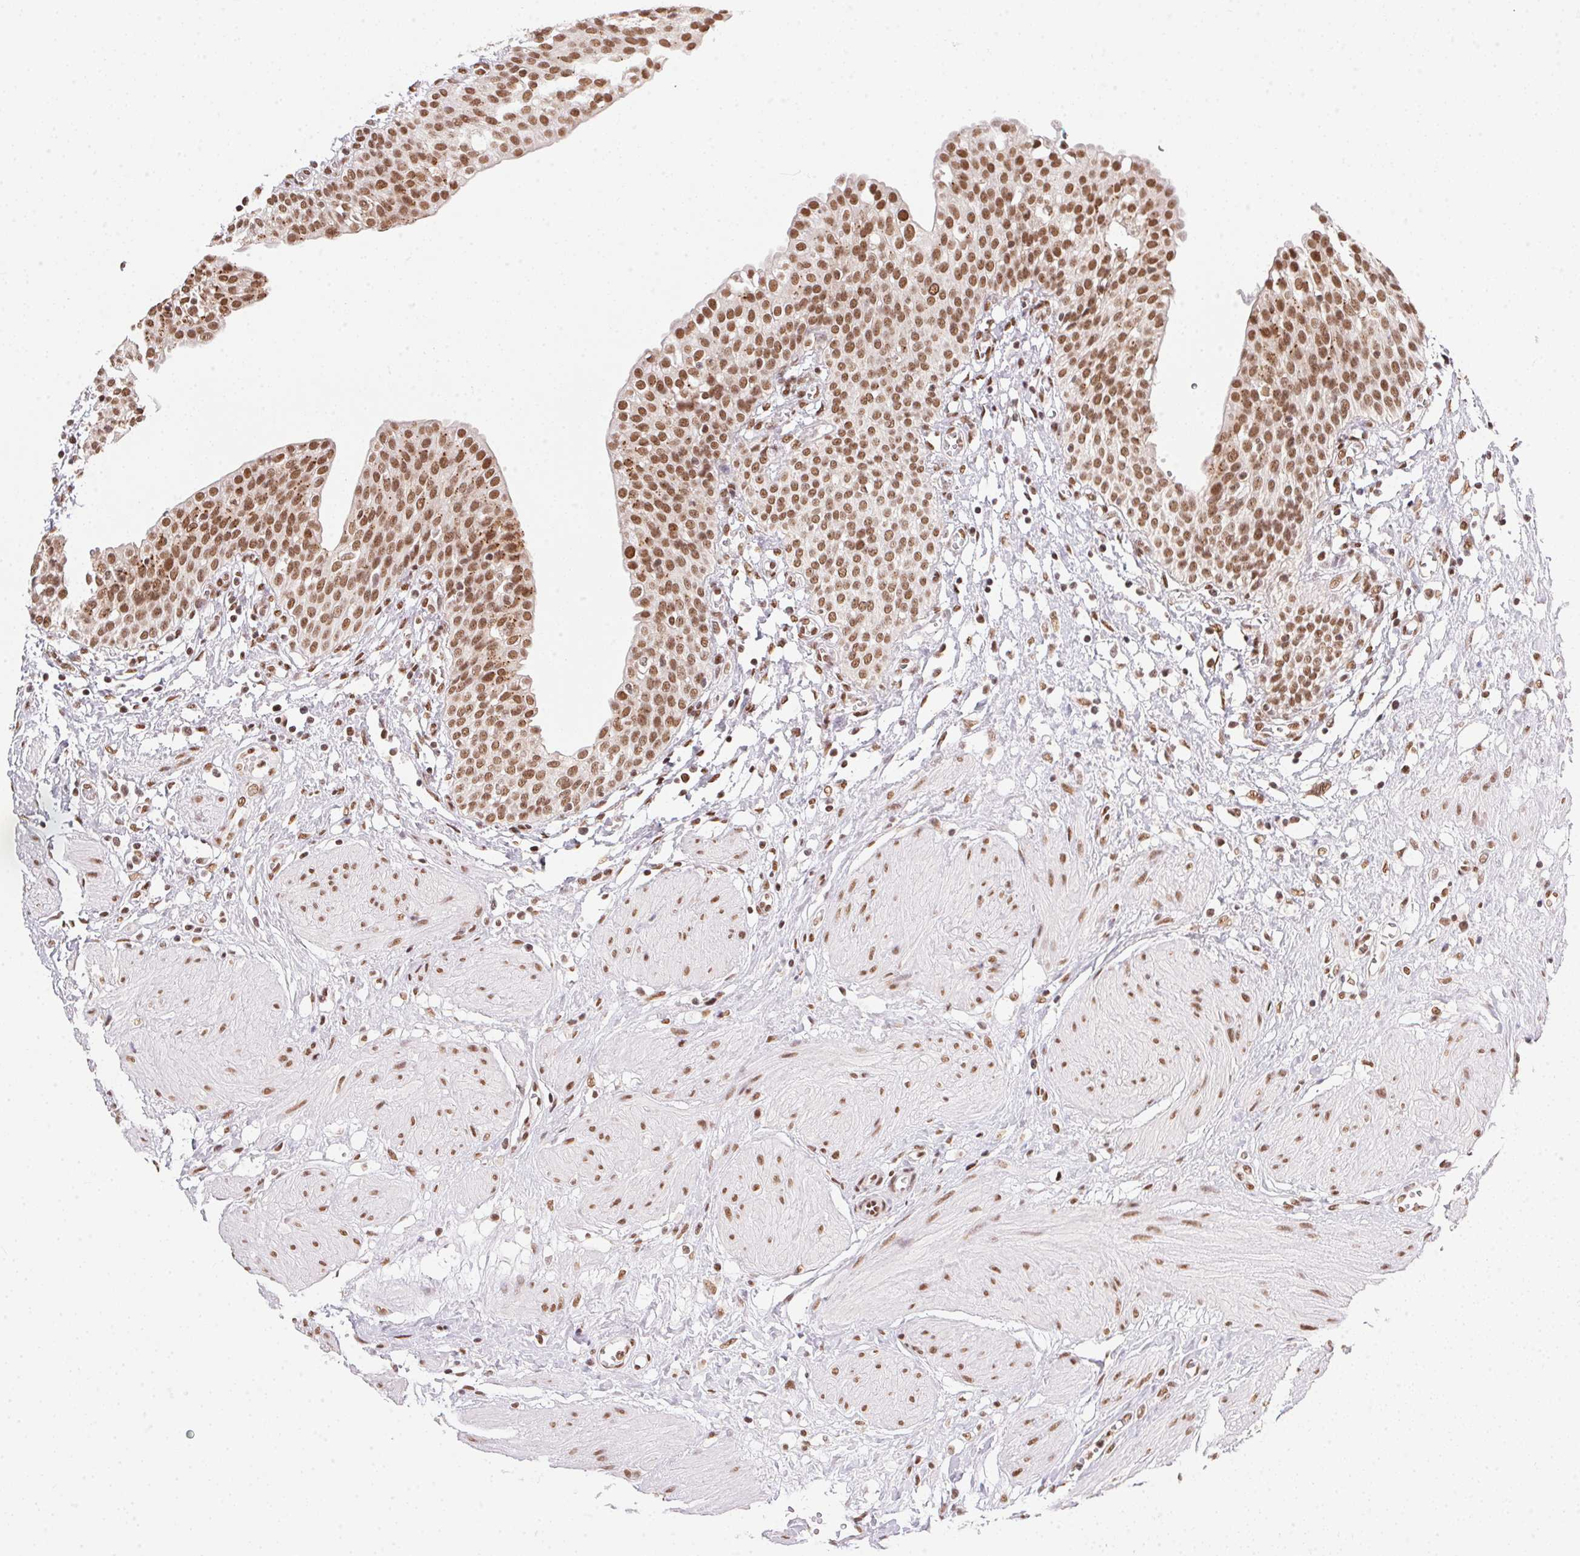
{"staining": {"intensity": "moderate", "quantity": ">75%", "location": "nuclear"}, "tissue": "urinary bladder", "cell_type": "Urothelial cells", "image_type": "normal", "snomed": [{"axis": "morphology", "description": "Normal tissue, NOS"}, {"axis": "topography", "description": "Urinary bladder"}], "caption": "Protein analysis of normal urinary bladder displays moderate nuclear expression in approximately >75% of urothelial cells.", "gene": "NFE2L1", "patient": {"sex": "male", "age": 55}}